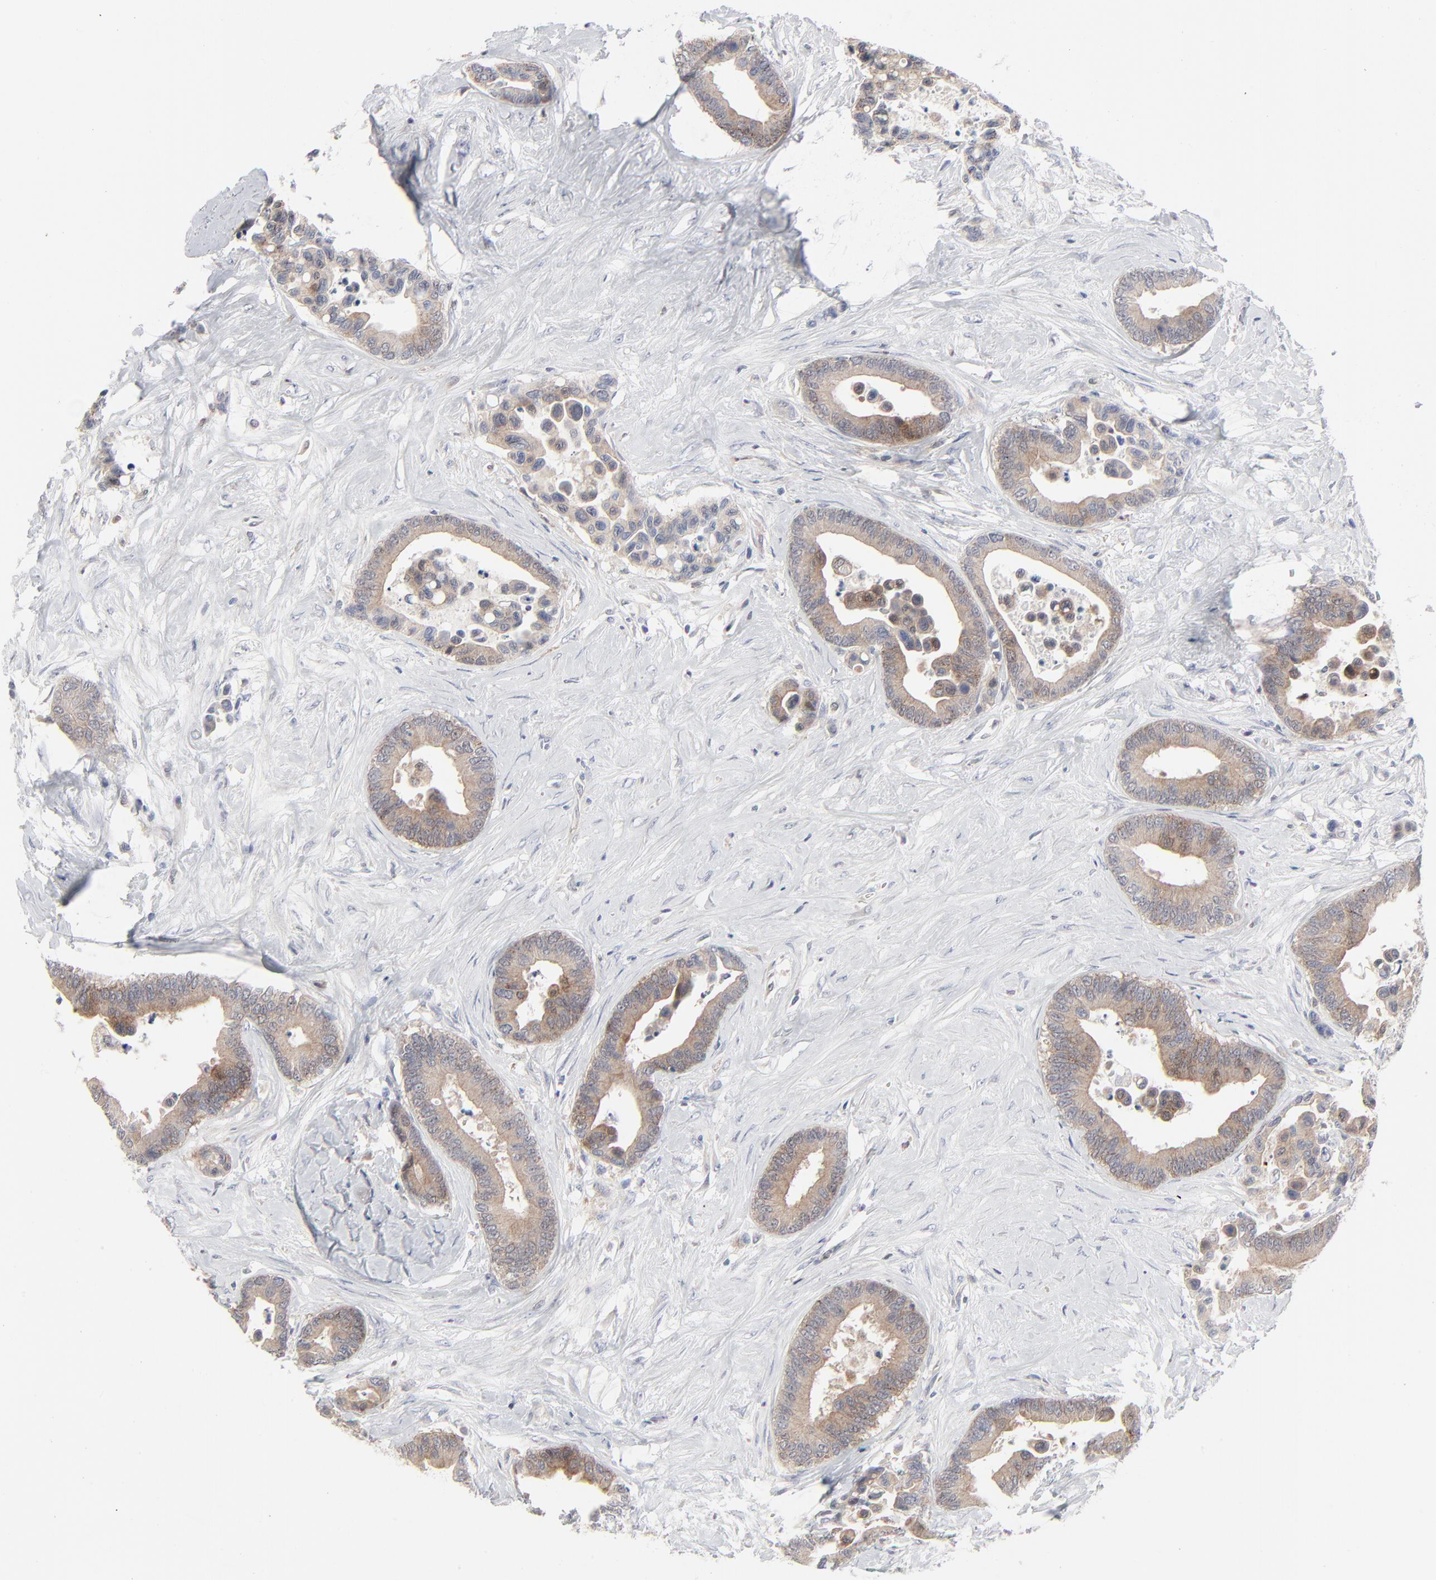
{"staining": {"intensity": "moderate", "quantity": "25%-75%", "location": "cytoplasmic/membranous"}, "tissue": "colorectal cancer", "cell_type": "Tumor cells", "image_type": "cancer", "snomed": [{"axis": "morphology", "description": "Adenocarcinoma, NOS"}, {"axis": "topography", "description": "Colon"}], "caption": "A medium amount of moderate cytoplasmic/membranous staining is identified in about 25%-75% of tumor cells in colorectal cancer tissue. (DAB IHC with brightfield microscopy, high magnification).", "gene": "BID", "patient": {"sex": "male", "age": 82}}